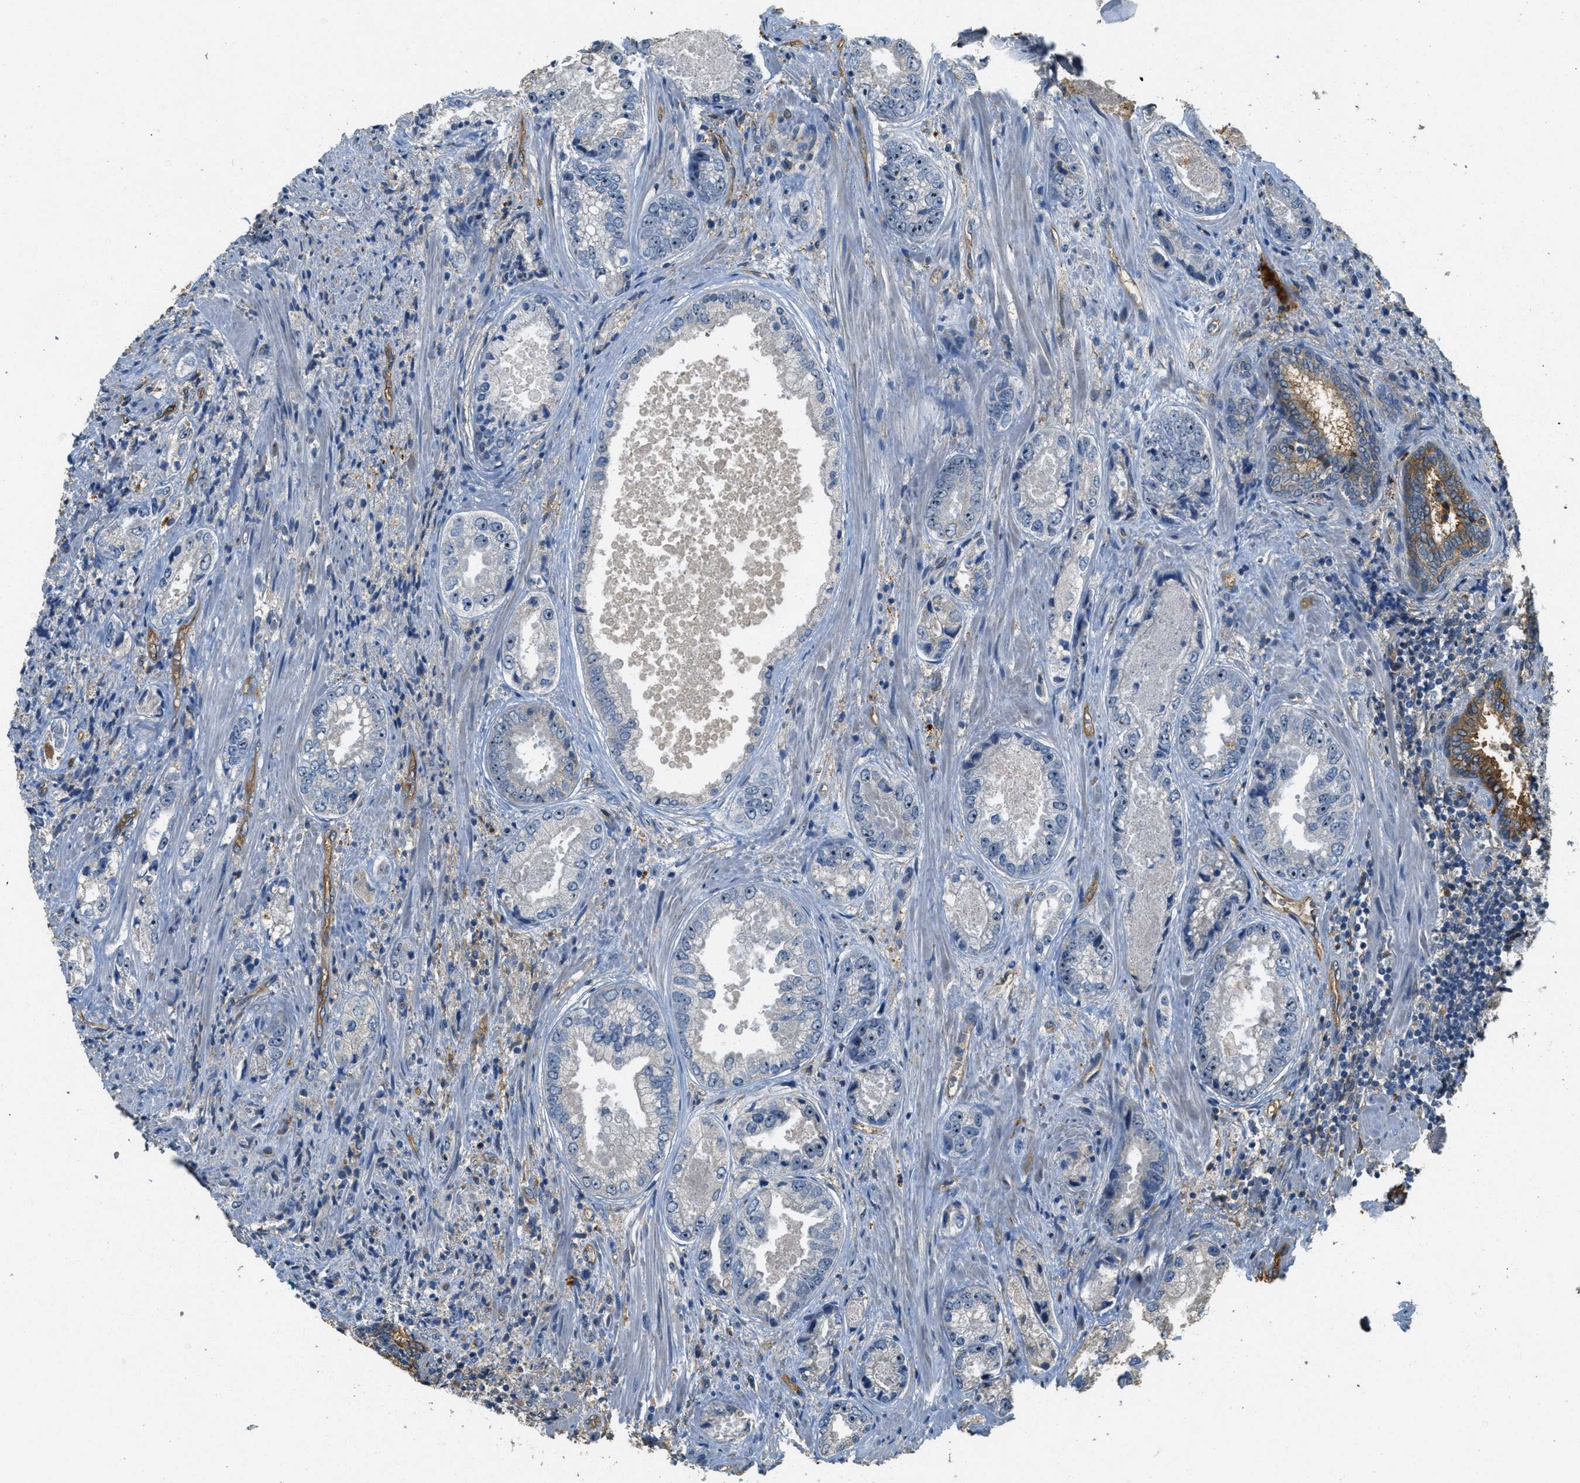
{"staining": {"intensity": "negative", "quantity": "none", "location": "none"}, "tissue": "prostate cancer", "cell_type": "Tumor cells", "image_type": "cancer", "snomed": [{"axis": "morphology", "description": "Adenocarcinoma, High grade"}, {"axis": "topography", "description": "Prostate"}], "caption": "Tumor cells show no significant staining in prostate cancer (adenocarcinoma (high-grade)).", "gene": "OSMR", "patient": {"sex": "male", "age": 61}}